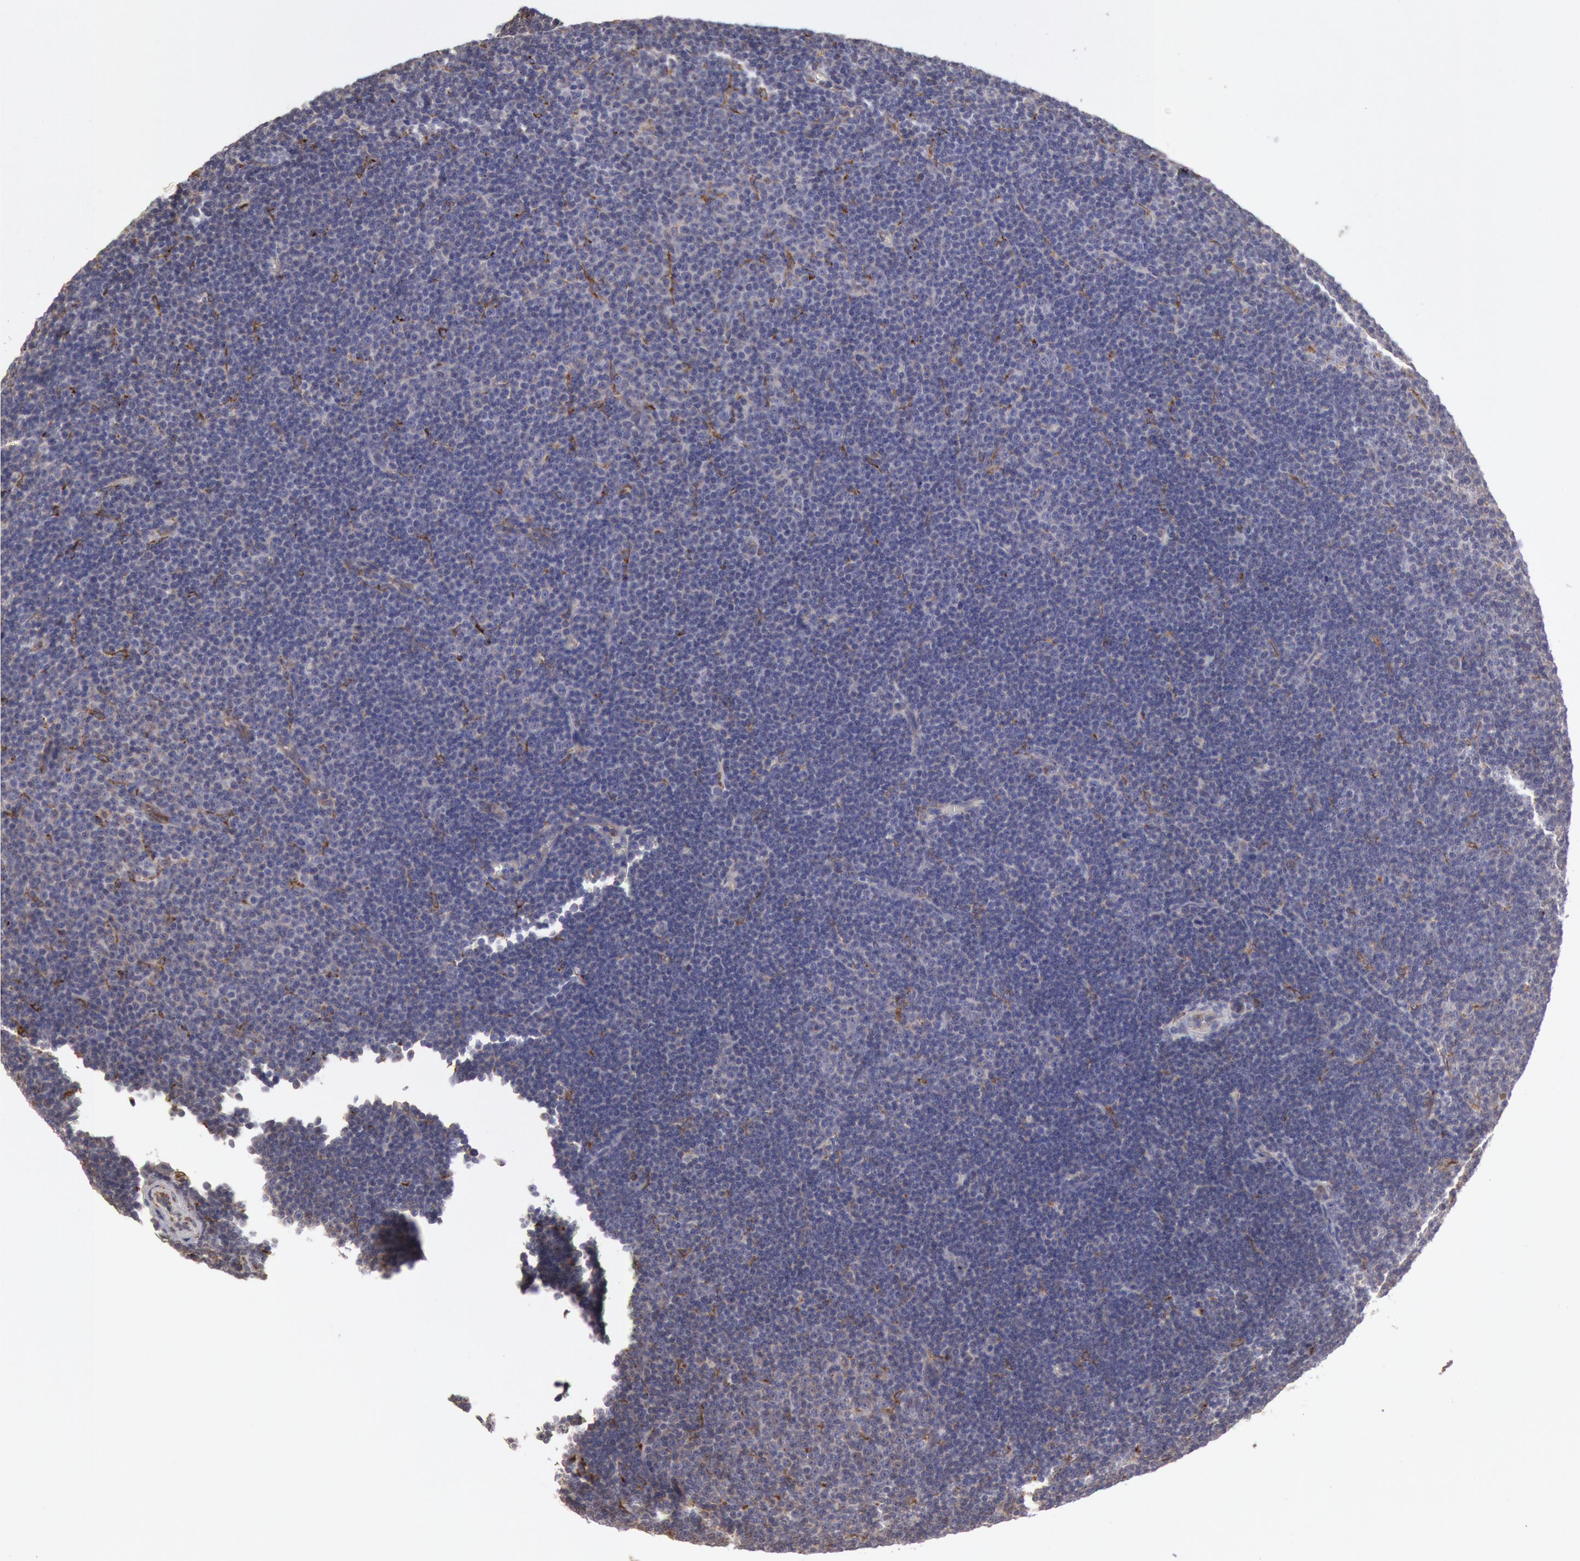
{"staining": {"intensity": "negative", "quantity": "none", "location": "none"}, "tissue": "lymphoma", "cell_type": "Tumor cells", "image_type": "cancer", "snomed": [{"axis": "morphology", "description": "Malignant lymphoma, non-Hodgkin's type, Low grade"}, {"axis": "topography", "description": "Lymph node"}], "caption": "The micrograph reveals no staining of tumor cells in malignant lymphoma, non-Hodgkin's type (low-grade).", "gene": "ERP44", "patient": {"sex": "male", "age": 57}}